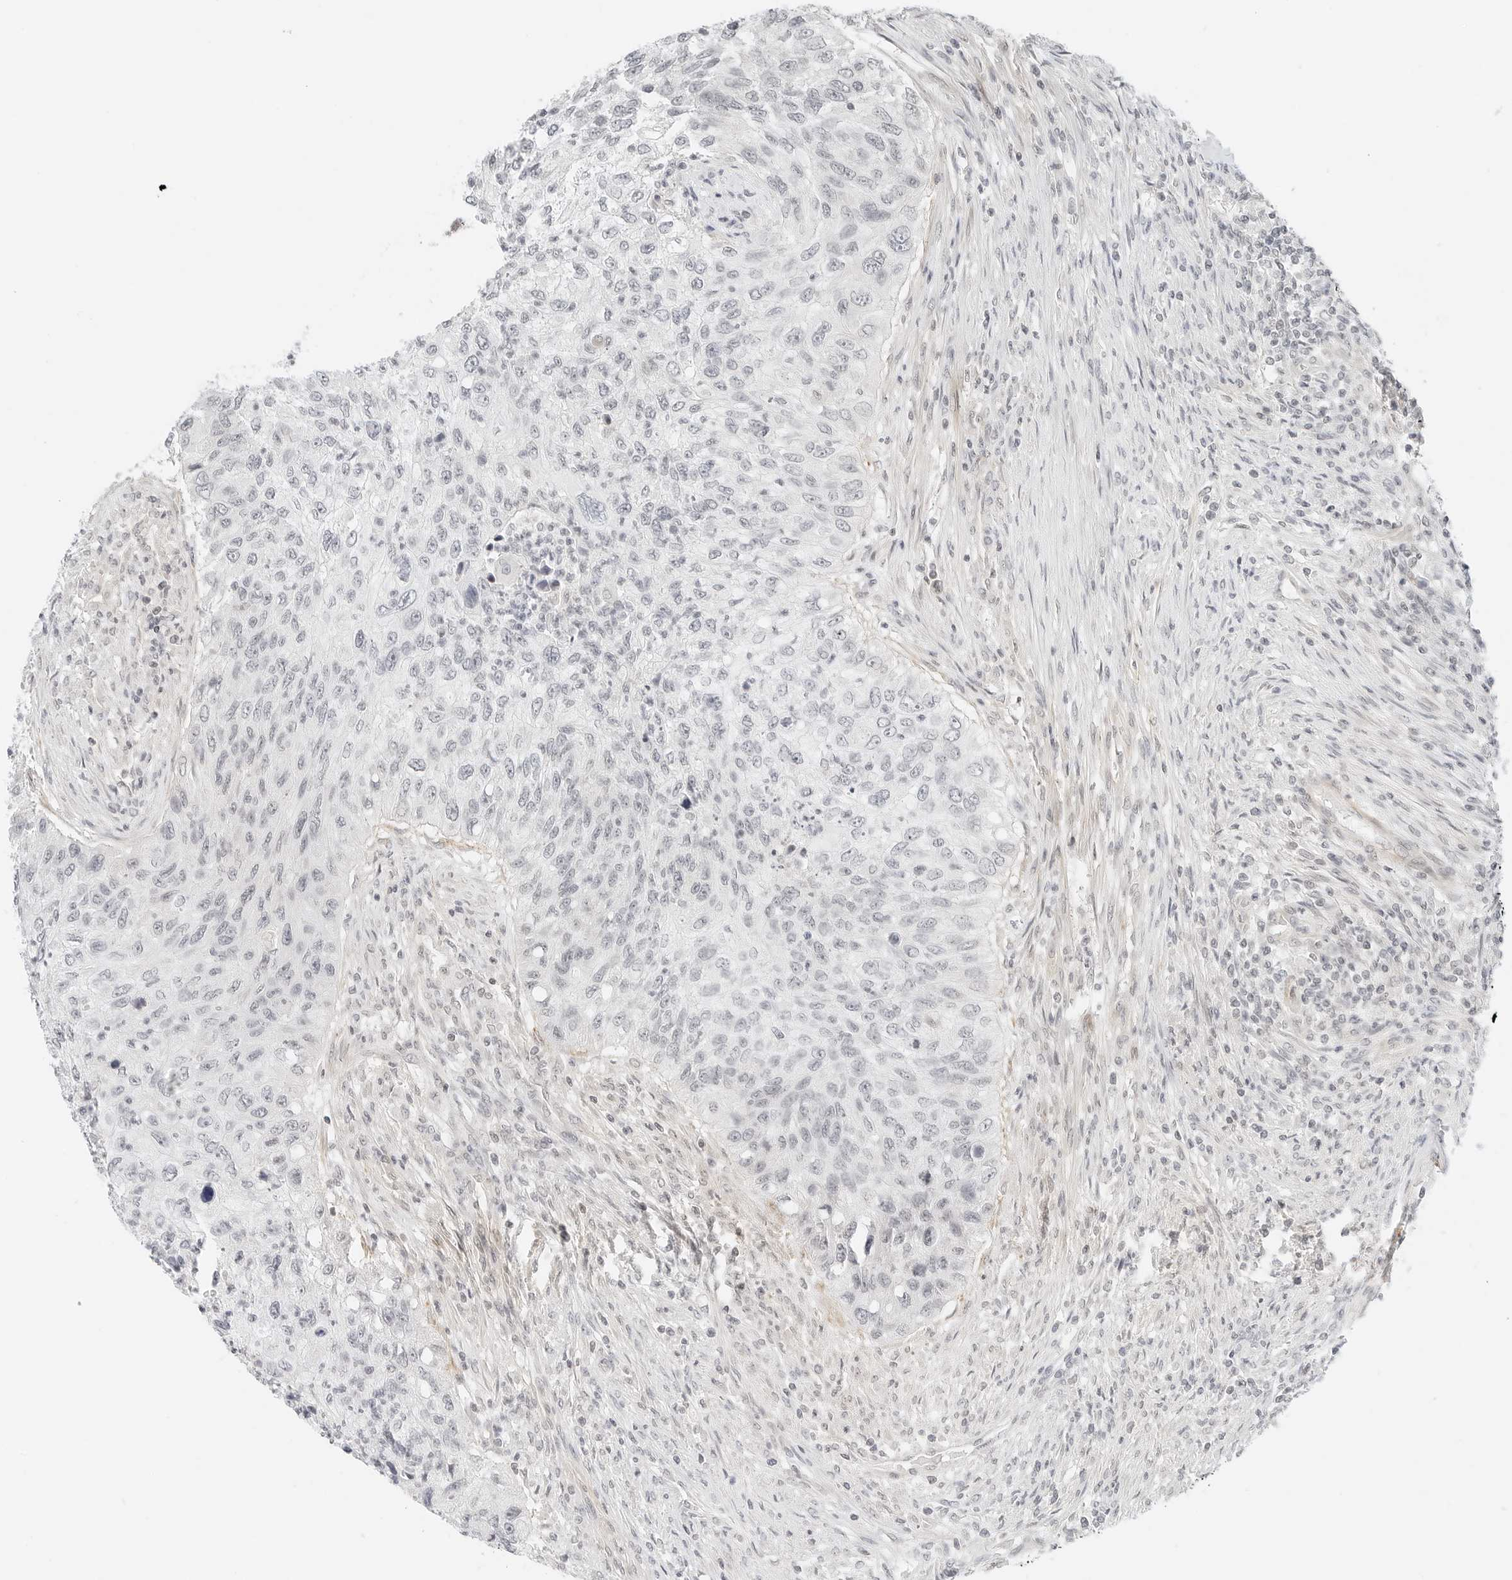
{"staining": {"intensity": "negative", "quantity": "none", "location": "none"}, "tissue": "urothelial cancer", "cell_type": "Tumor cells", "image_type": "cancer", "snomed": [{"axis": "morphology", "description": "Urothelial carcinoma, High grade"}, {"axis": "topography", "description": "Urinary bladder"}], "caption": "This is a photomicrograph of immunohistochemistry (IHC) staining of urothelial carcinoma (high-grade), which shows no expression in tumor cells.", "gene": "NEO1", "patient": {"sex": "female", "age": 60}}